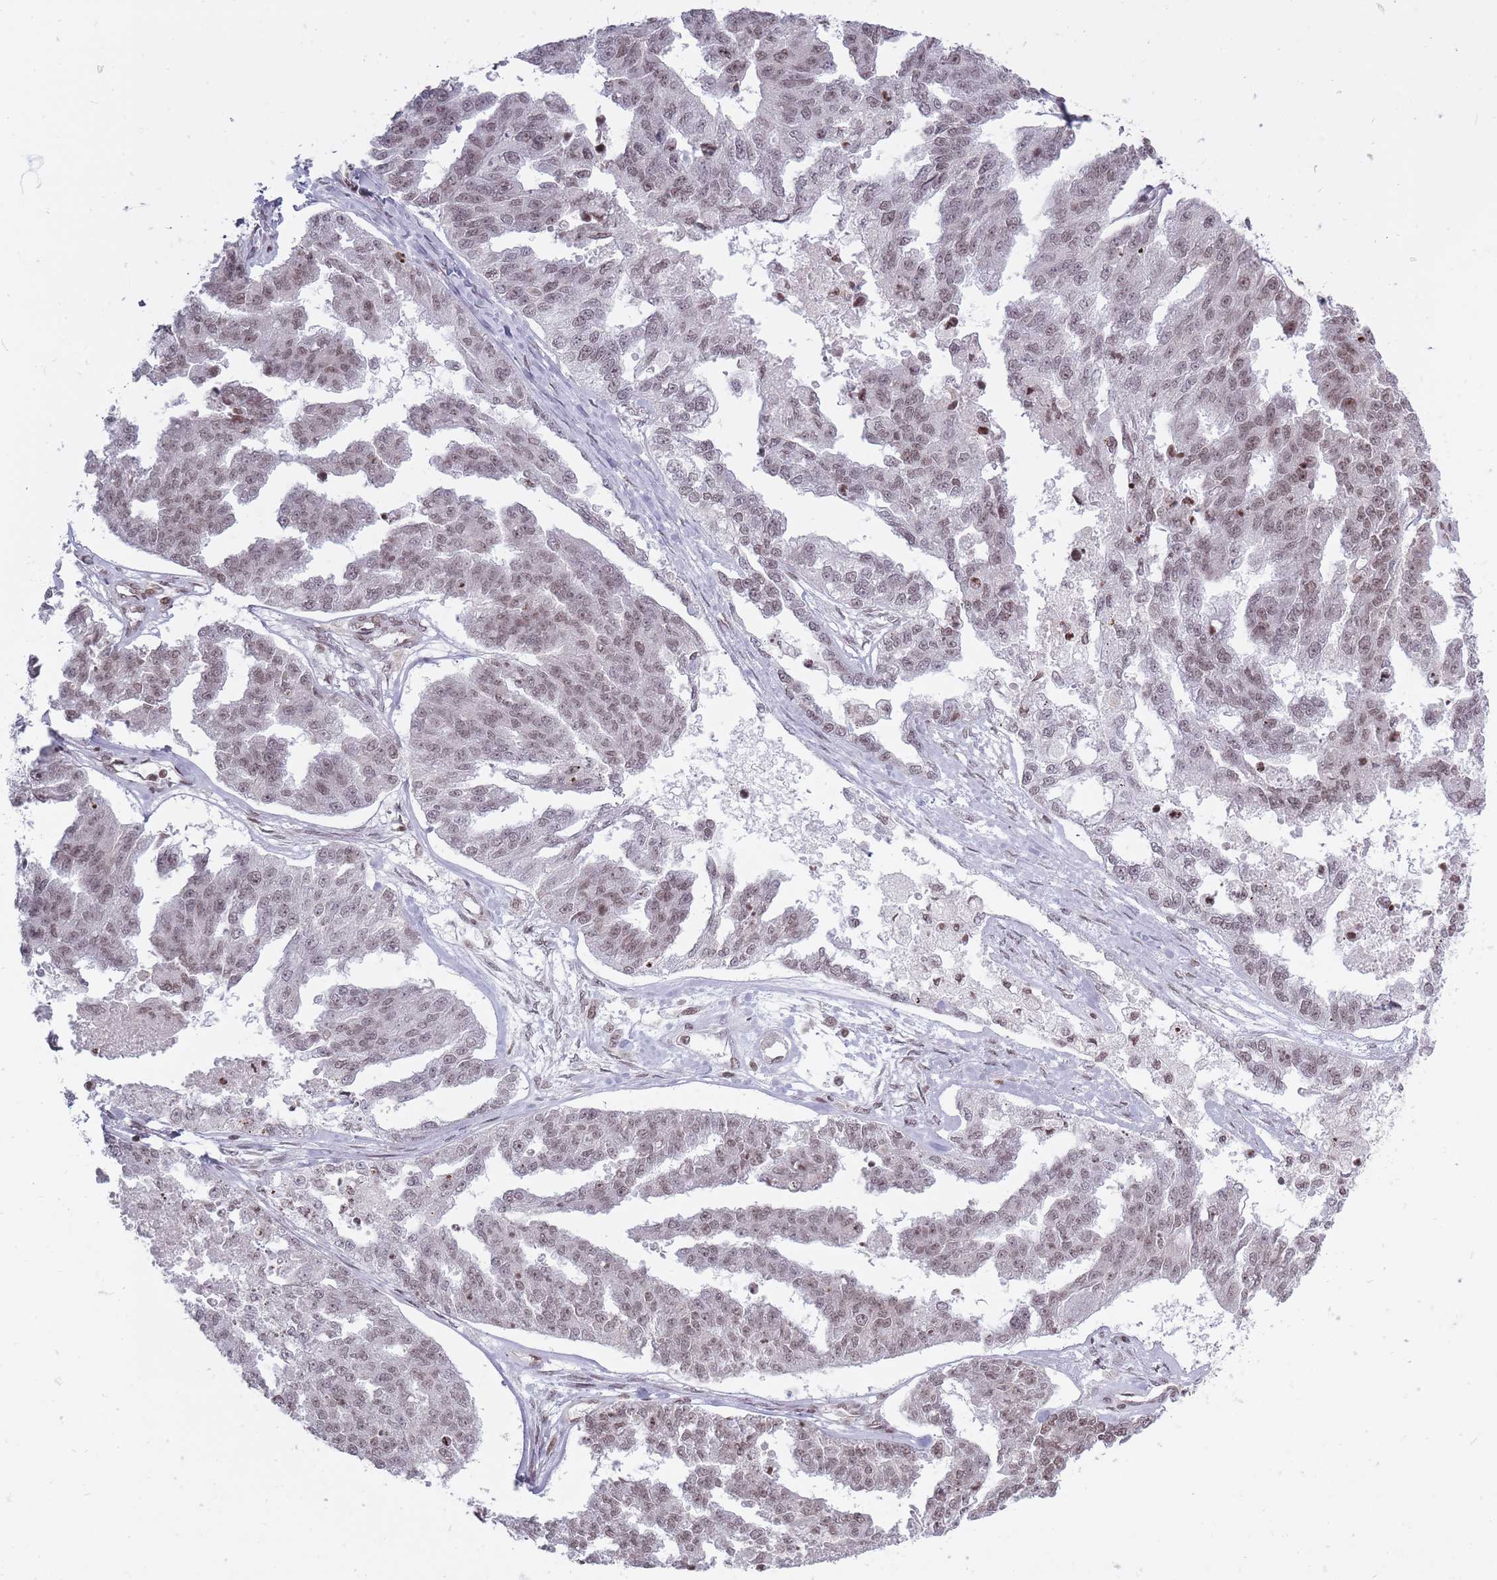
{"staining": {"intensity": "weak", "quantity": "<25%", "location": "nuclear"}, "tissue": "ovarian cancer", "cell_type": "Tumor cells", "image_type": "cancer", "snomed": [{"axis": "morphology", "description": "Cystadenocarcinoma, serous, NOS"}, {"axis": "topography", "description": "Ovary"}], "caption": "Immunohistochemistry of serous cystadenocarcinoma (ovarian) exhibits no positivity in tumor cells.", "gene": "TMC6", "patient": {"sex": "female", "age": 58}}